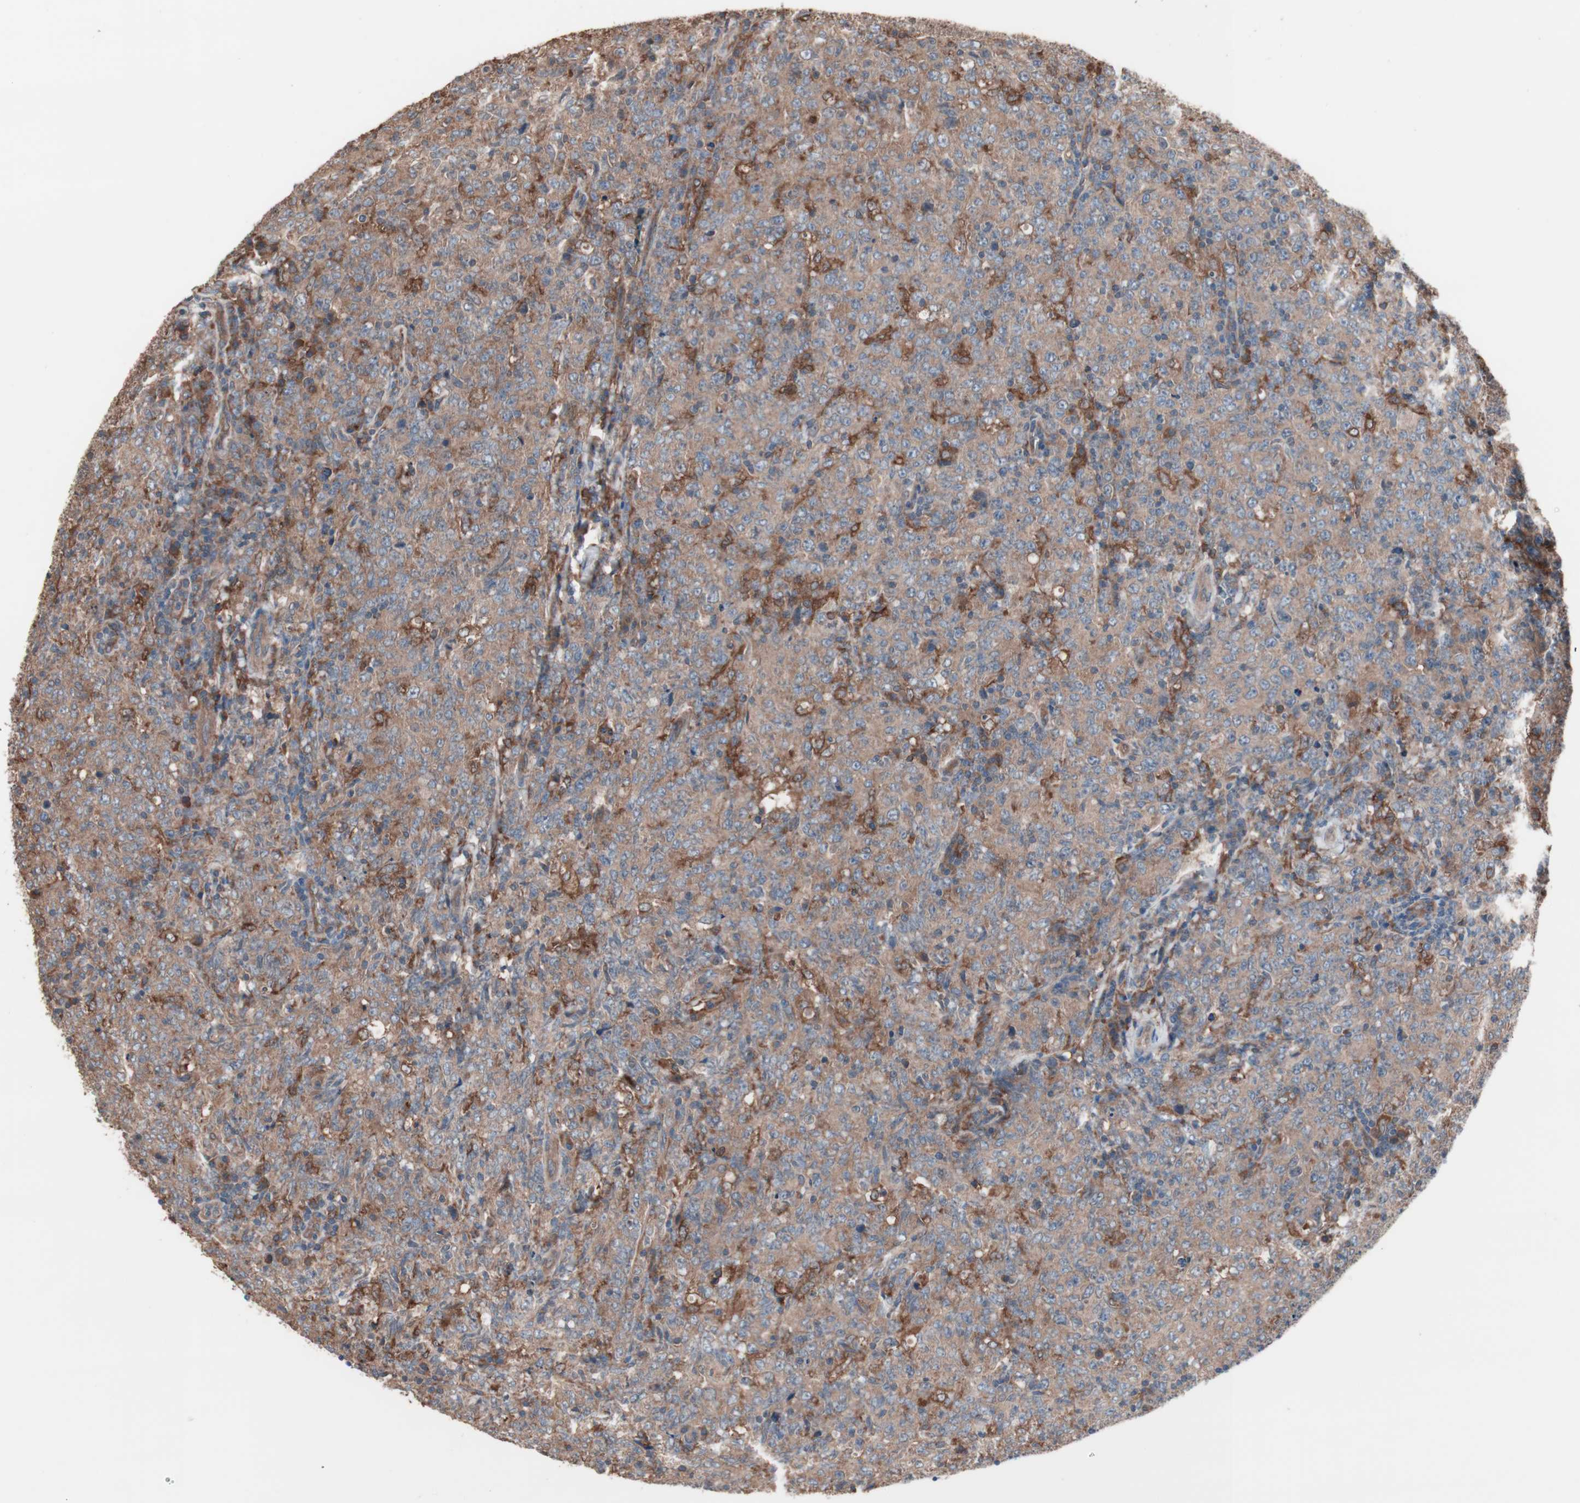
{"staining": {"intensity": "weak", "quantity": ">75%", "location": "cytoplasmic/membranous"}, "tissue": "lymphoma", "cell_type": "Tumor cells", "image_type": "cancer", "snomed": [{"axis": "morphology", "description": "Malignant lymphoma, non-Hodgkin's type, High grade"}, {"axis": "topography", "description": "Tonsil"}], "caption": "Brown immunohistochemical staining in human lymphoma shows weak cytoplasmic/membranous positivity in about >75% of tumor cells.", "gene": "ATG7", "patient": {"sex": "female", "age": 36}}